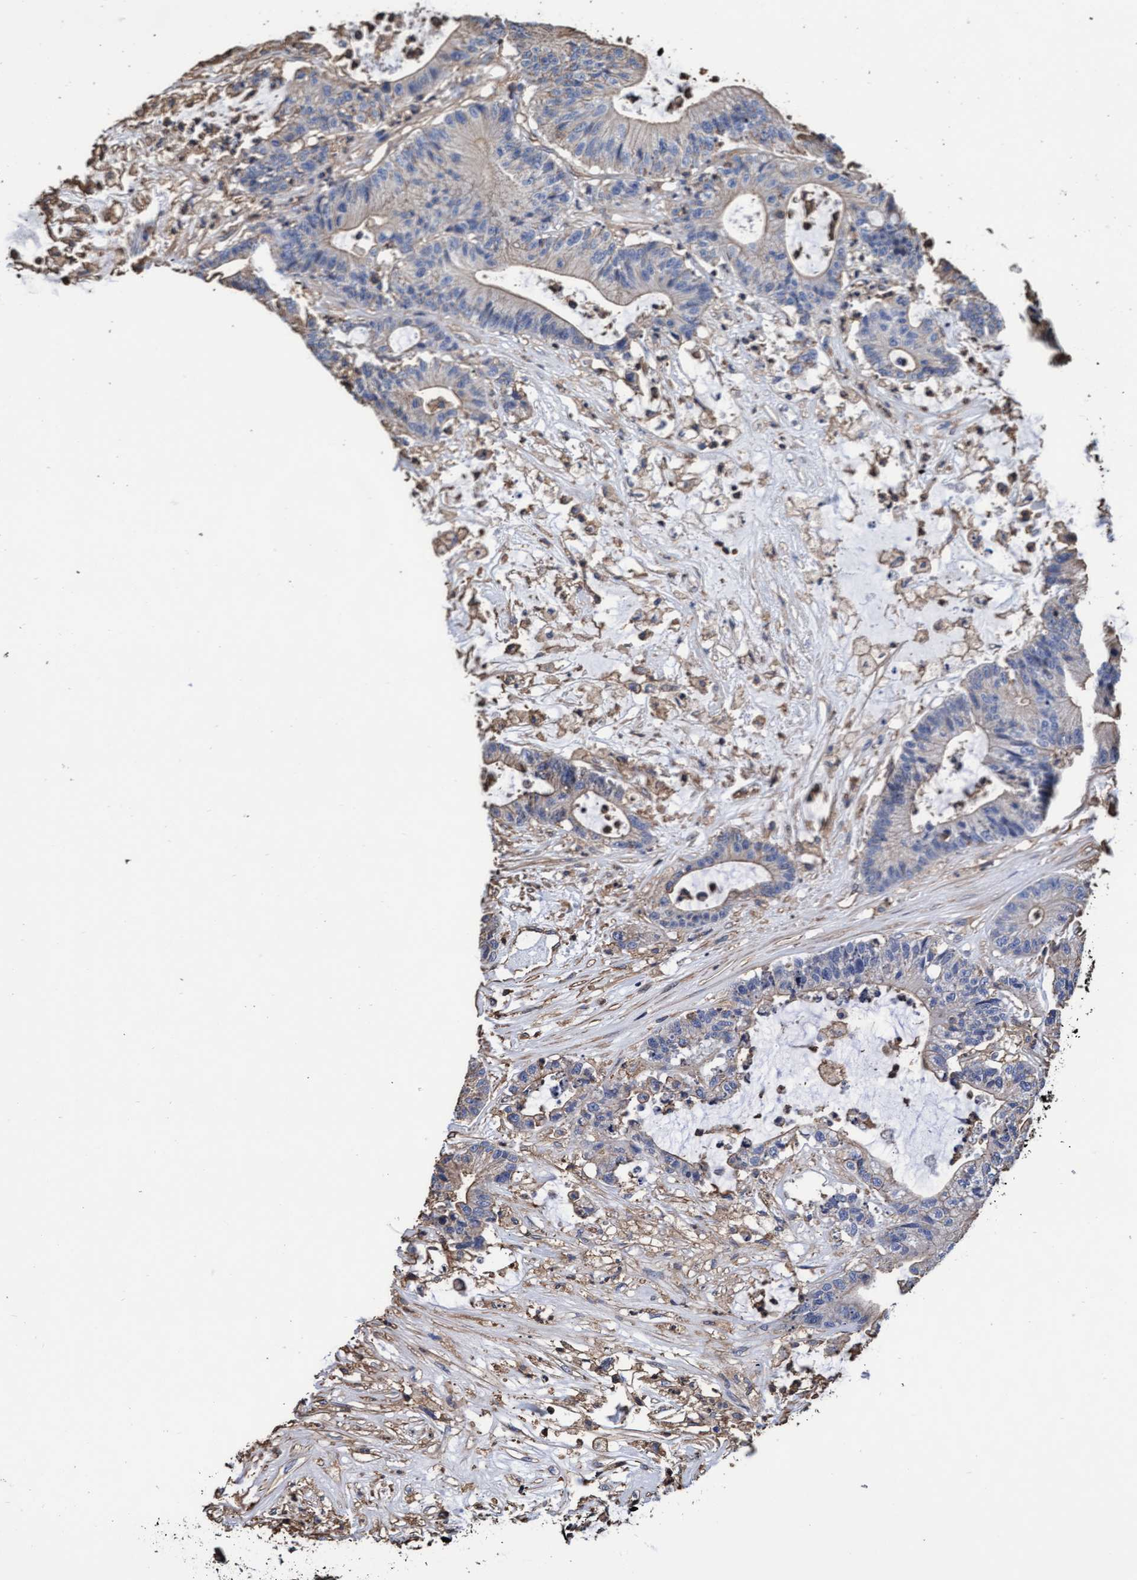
{"staining": {"intensity": "weak", "quantity": "<25%", "location": "cytoplasmic/membranous"}, "tissue": "colorectal cancer", "cell_type": "Tumor cells", "image_type": "cancer", "snomed": [{"axis": "morphology", "description": "Adenocarcinoma, NOS"}, {"axis": "topography", "description": "Colon"}], "caption": "This is an immunohistochemistry (IHC) image of human adenocarcinoma (colorectal). There is no expression in tumor cells.", "gene": "GRHPR", "patient": {"sex": "female", "age": 84}}